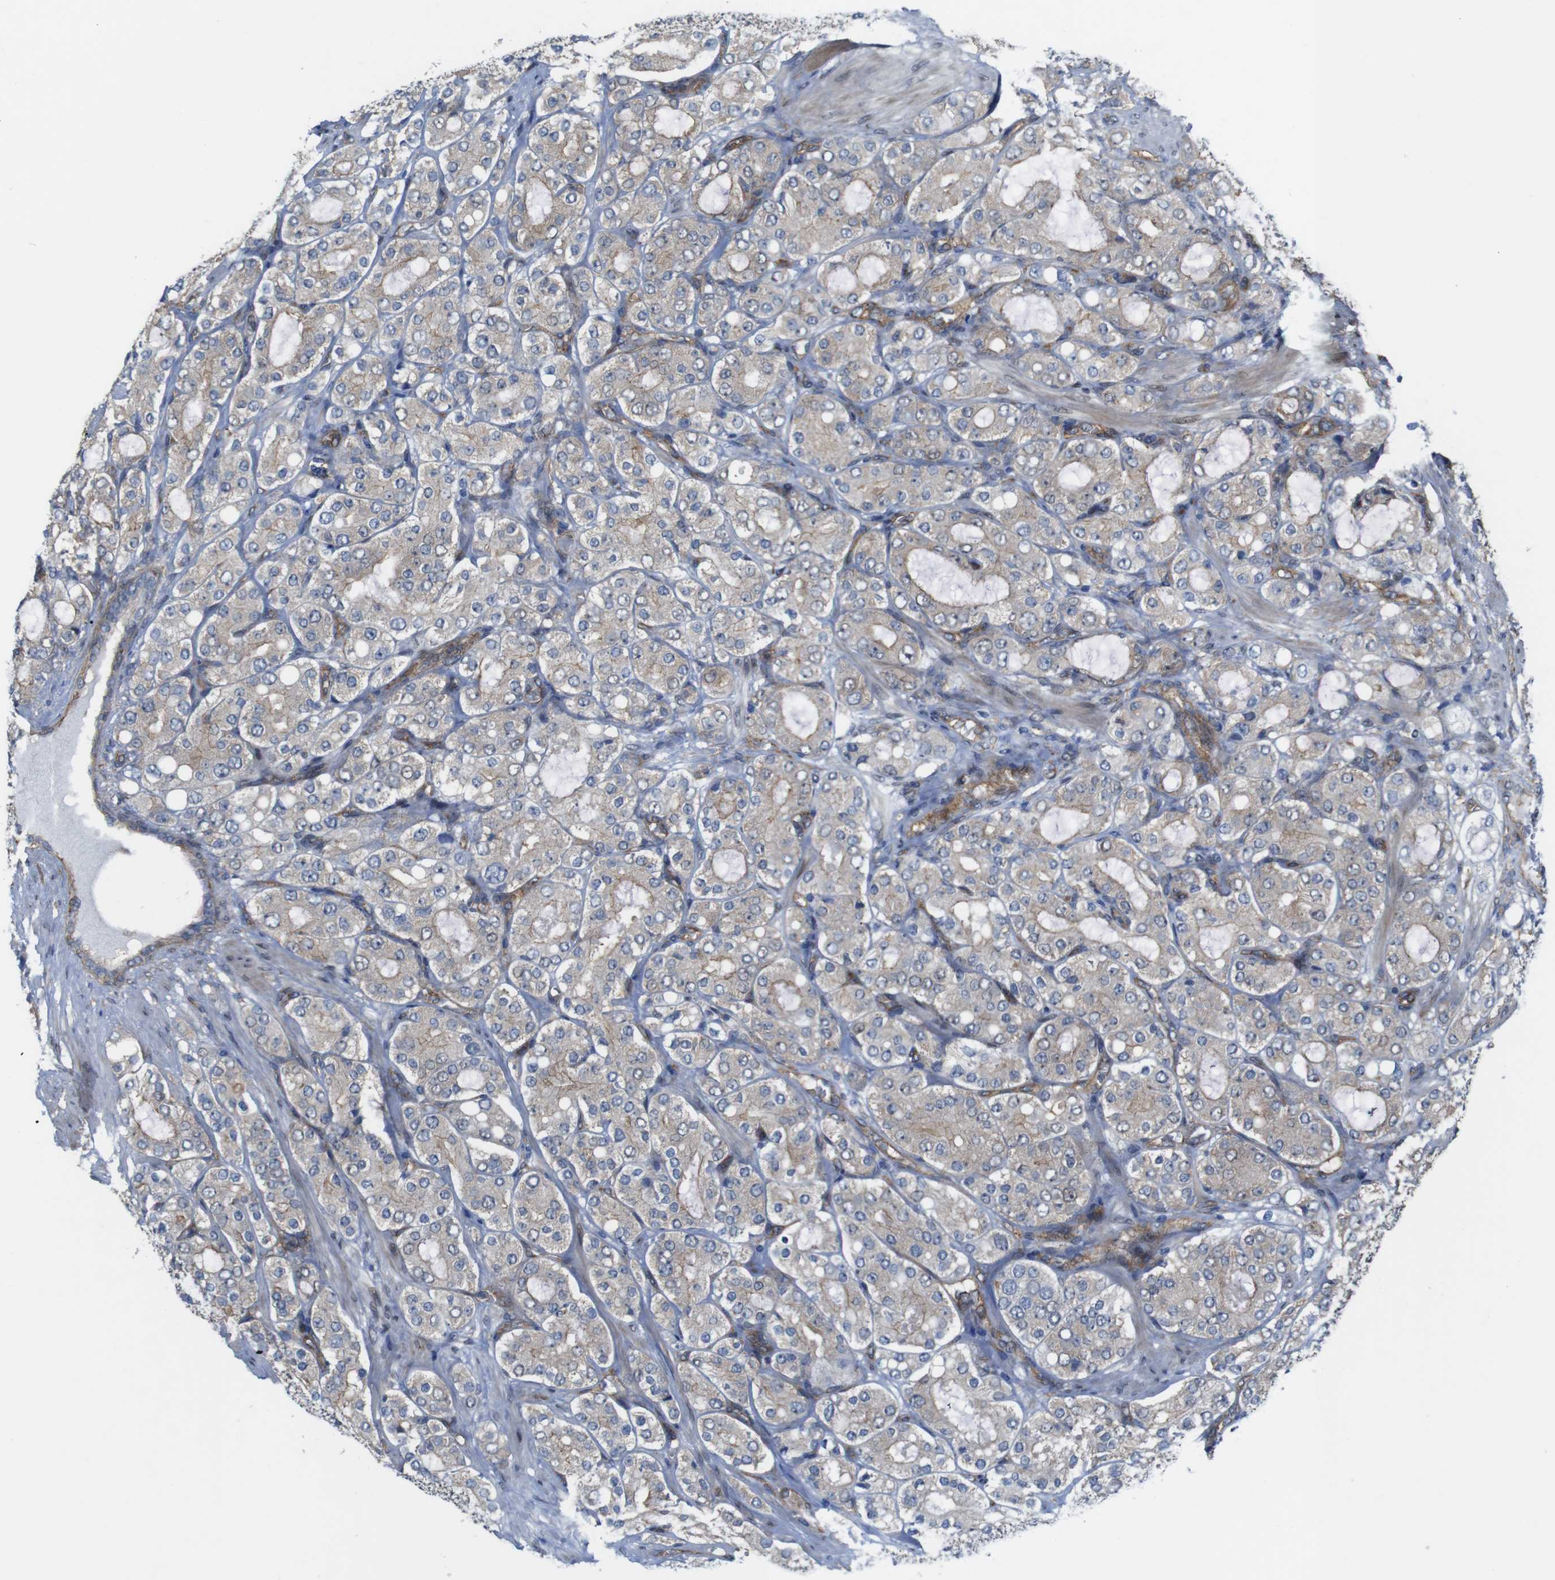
{"staining": {"intensity": "weak", "quantity": "<25%", "location": "cytoplasmic/membranous"}, "tissue": "prostate cancer", "cell_type": "Tumor cells", "image_type": "cancer", "snomed": [{"axis": "morphology", "description": "Adenocarcinoma, High grade"}, {"axis": "topography", "description": "Prostate"}], "caption": "This is a image of IHC staining of prostate cancer, which shows no expression in tumor cells.", "gene": "PTGER4", "patient": {"sex": "male", "age": 65}}